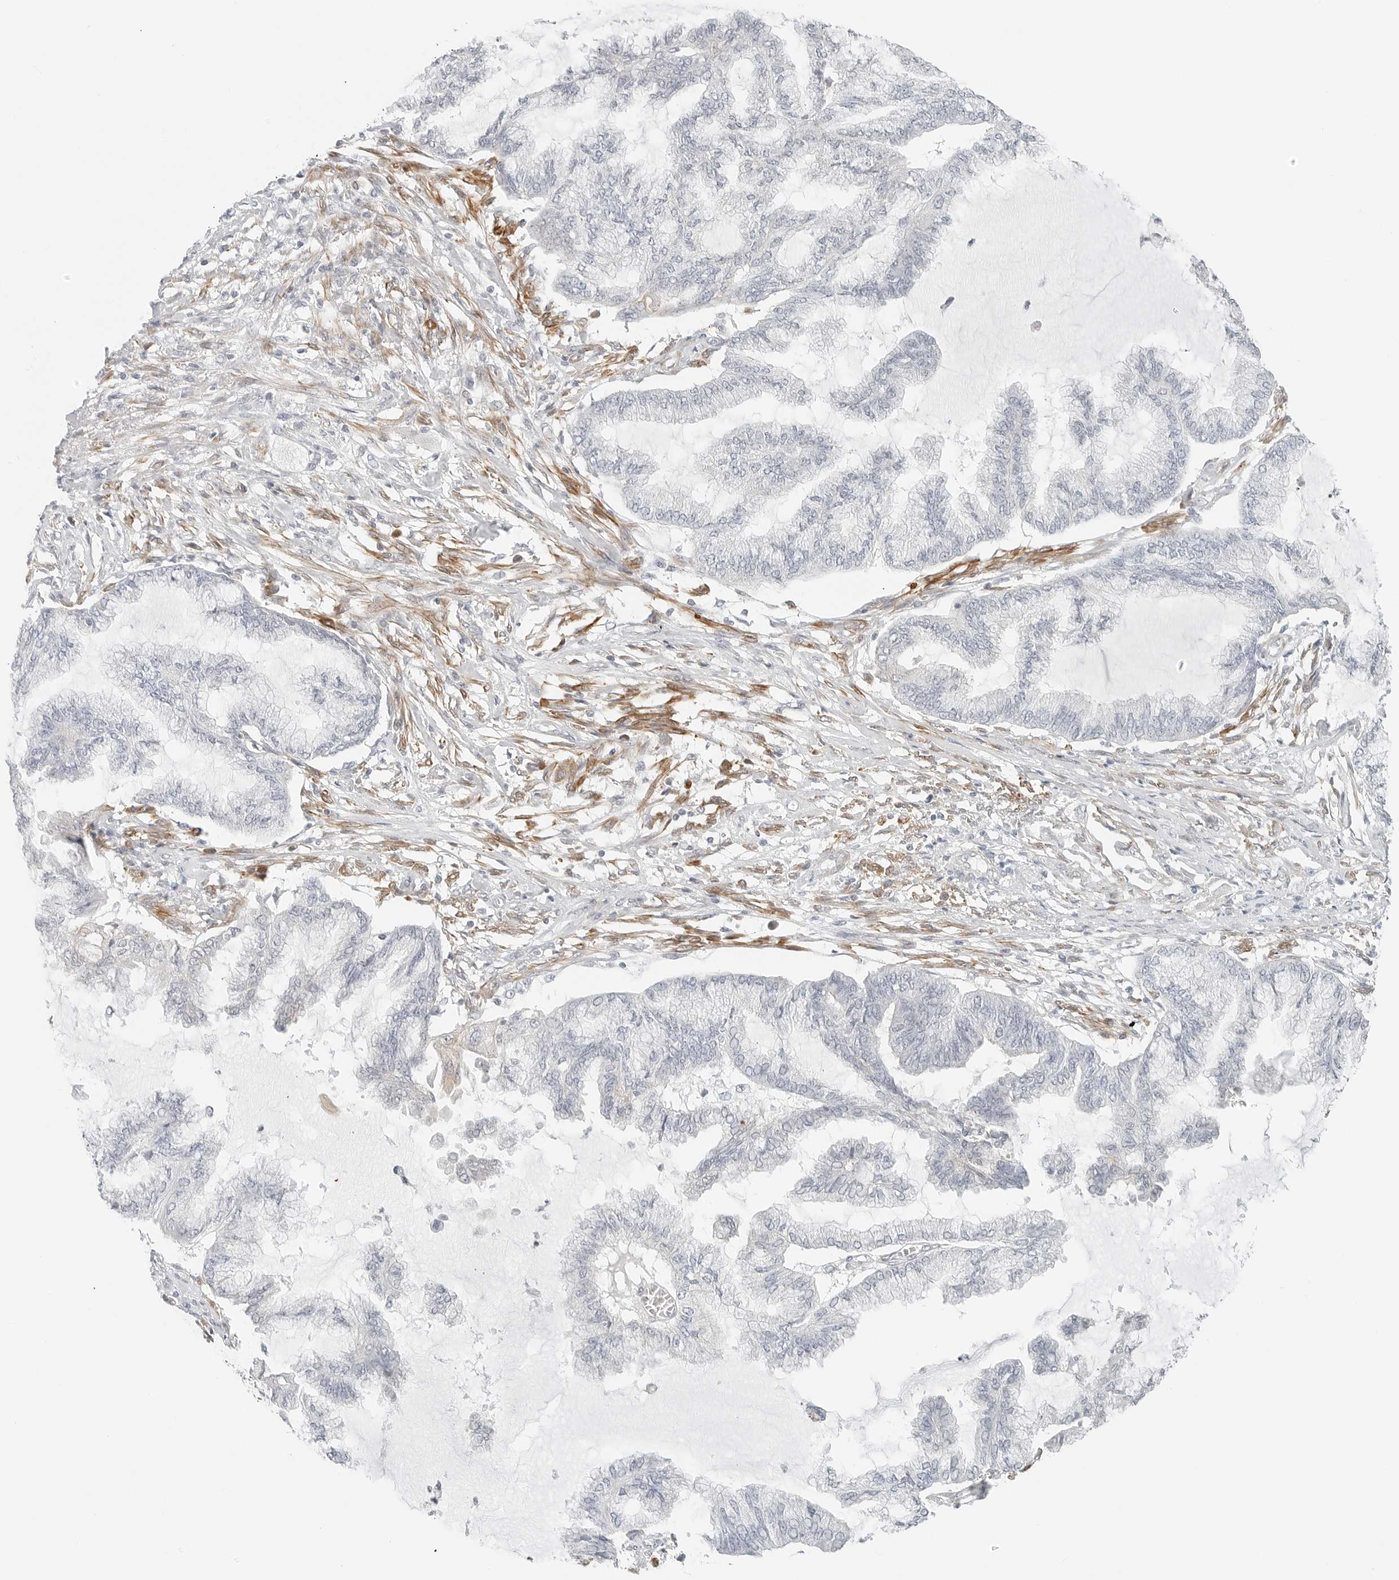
{"staining": {"intensity": "negative", "quantity": "none", "location": "none"}, "tissue": "endometrial cancer", "cell_type": "Tumor cells", "image_type": "cancer", "snomed": [{"axis": "morphology", "description": "Adenocarcinoma, NOS"}, {"axis": "topography", "description": "Endometrium"}], "caption": "The photomicrograph demonstrates no significant expression in tumor cells of adenocarcinoma (endometrial).", "gene": "IQCC", "patient": {"sex": "female", "age": 86}}